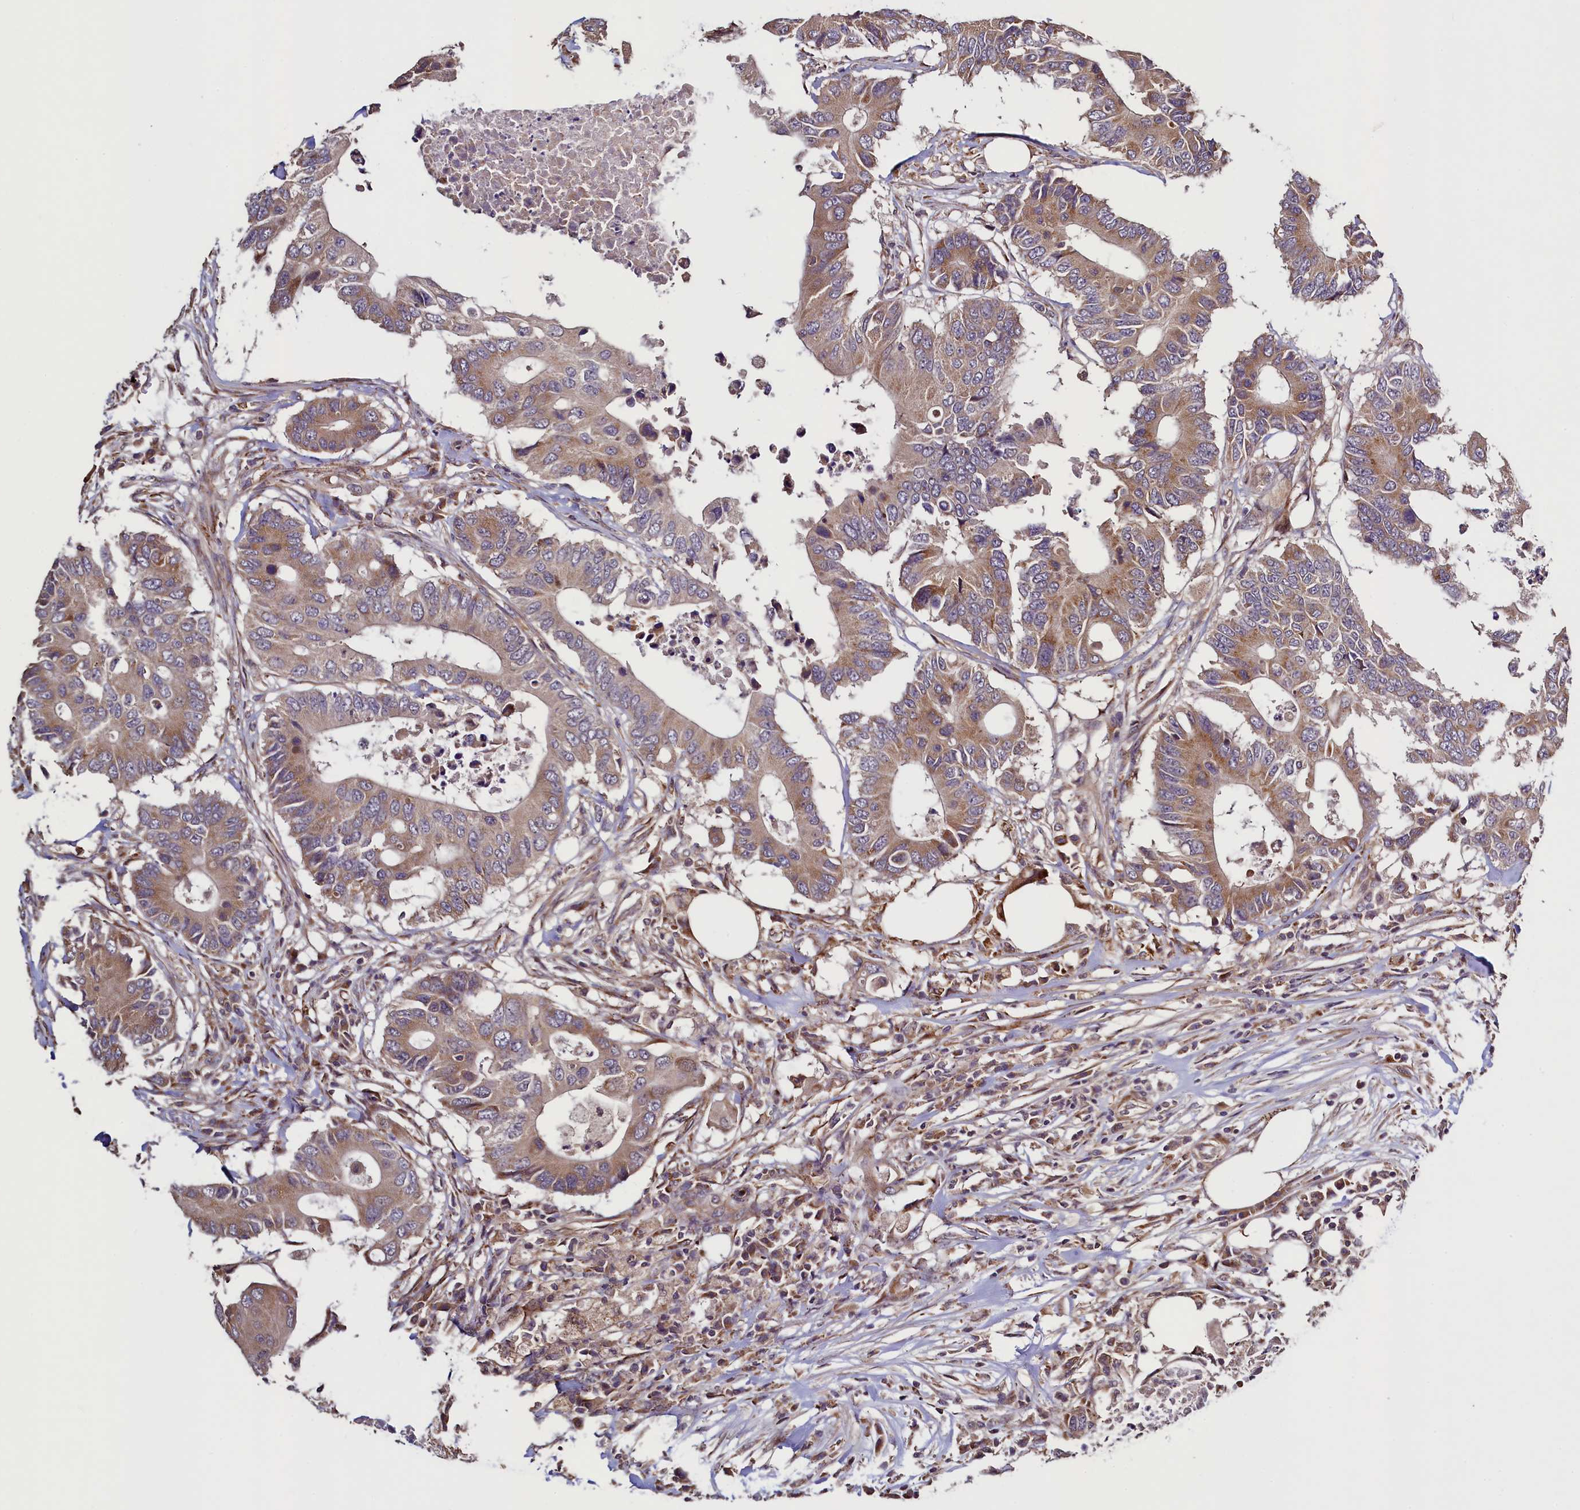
{"staining": {"intensity": "moderate", "quantity": ">75%", "location": "cytoplasmic/membranous"}, "tissue": "colorectal cancer", "cell_type": "Tumor cells", "image_type": "cancer", "snomed": [{"axis": "morphology", "description": "Adenocarcinoma, NOS"}, {"axis": "topography", "description": "Colon"}], "caption": "IHC image of neoplastic tissue: human colorectal cancer stained using immunohistochemistry exhibits medium levels of moderate protein expression localized specifically in the cytoplasmic/membranous of tumor cells, appearing as a cytoplasmic/membranous brown color.", "gene": "RBFA", "patient": {"sex": "male", "age": 71}}